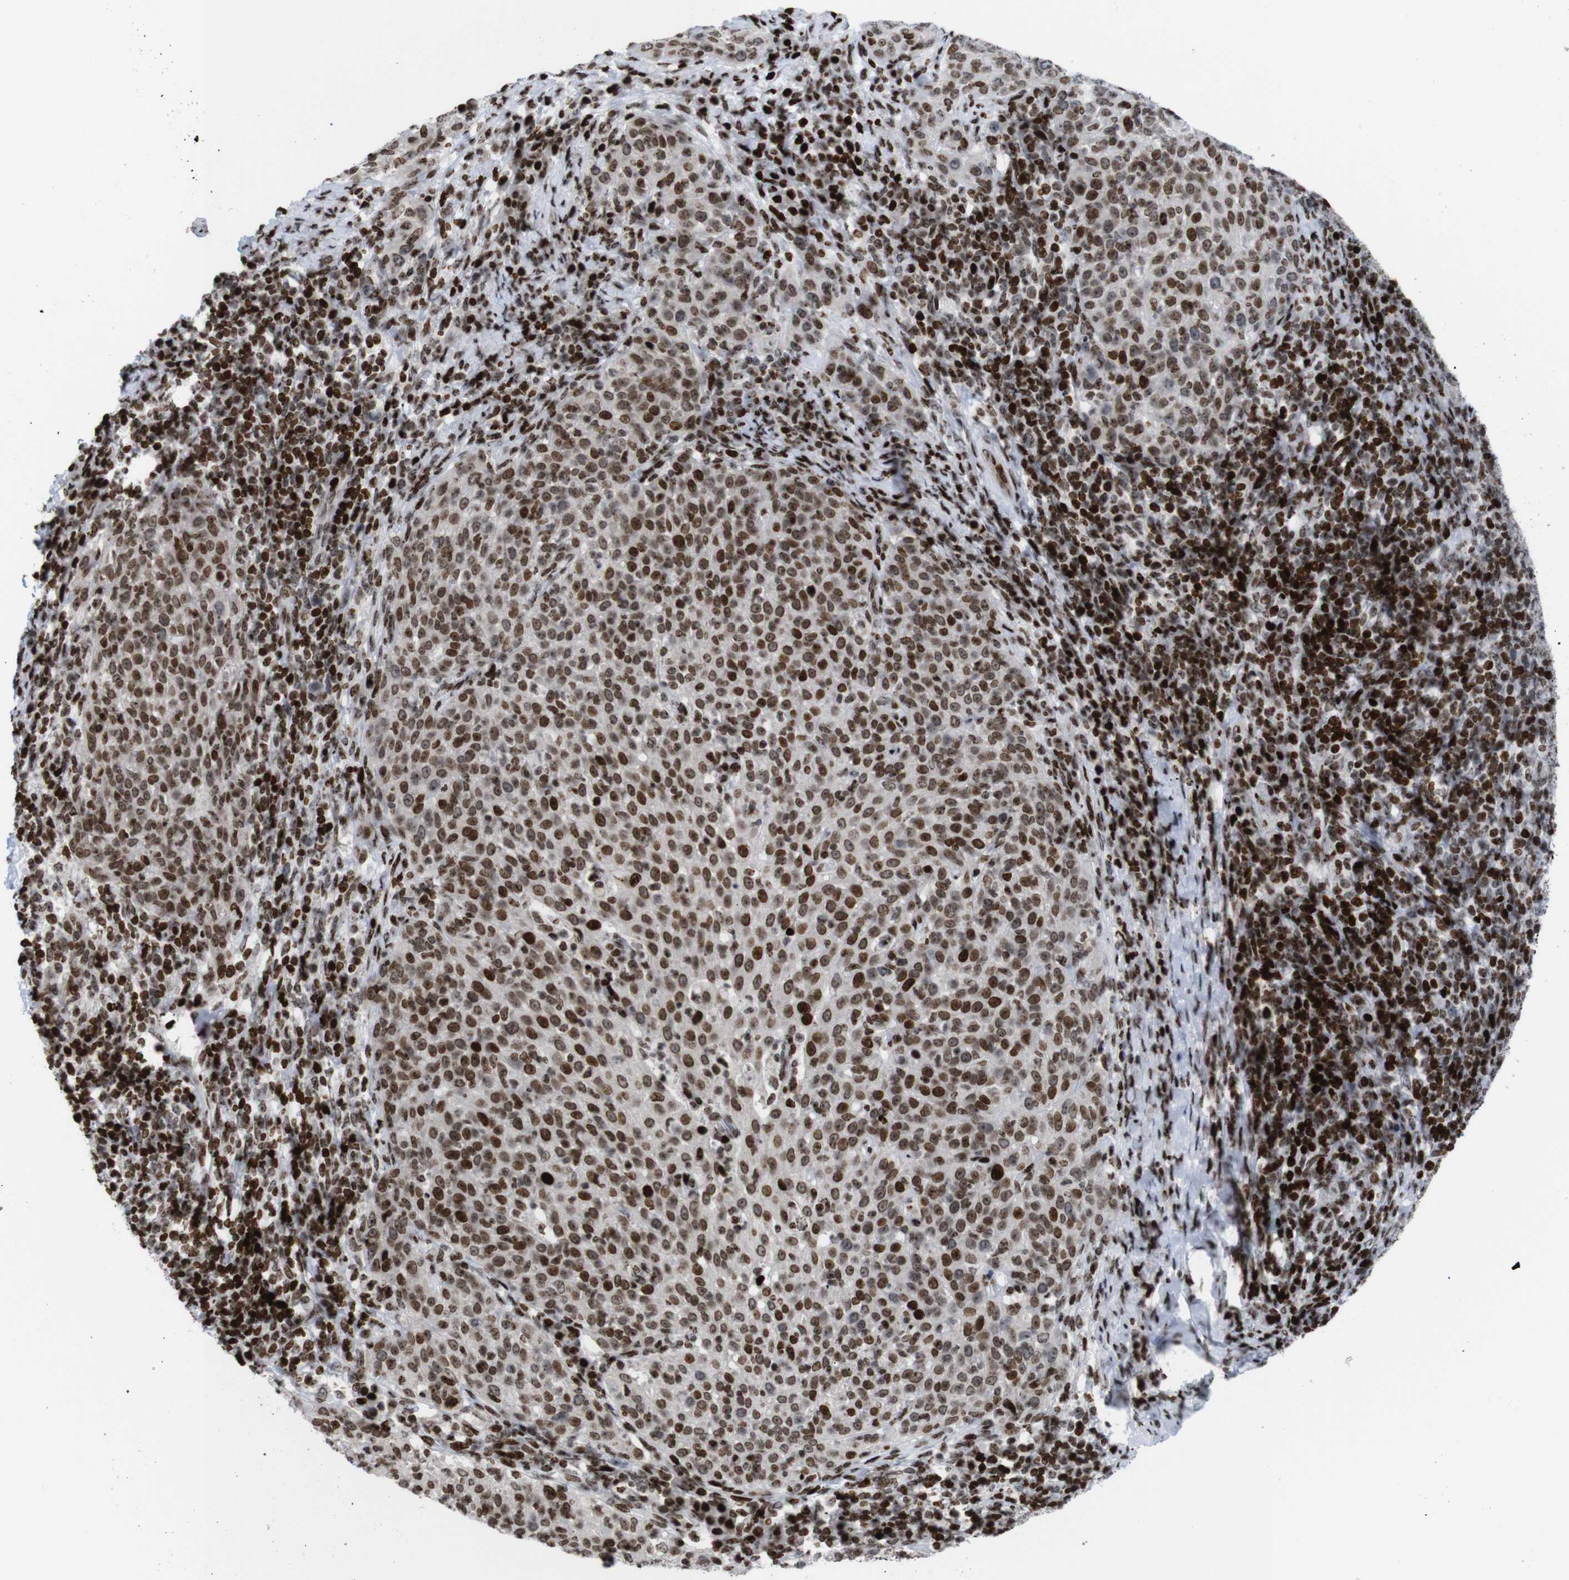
{"staining": {"intensity": "strong", "quantity": ">75%", "location": "nuclear"}, "tissue": "cervical cancer", "cell_type": "Tumor cells", "image_type": "cancer", "snomed": [{"axis": "morphology", "description": "Squamous cell carcinoma, NOS"}, {"axis": "topography", "description": "Cervix"}], "caption": "Squamous cell carcinoma (cervical) stained for a protein shows strong nuclear positivity in tumor cells. (brown staining indicates protein expression, while blue staining denotes nuclei).", "gene": "H1-4", "patient": {"sex": "female", "age": 51}}